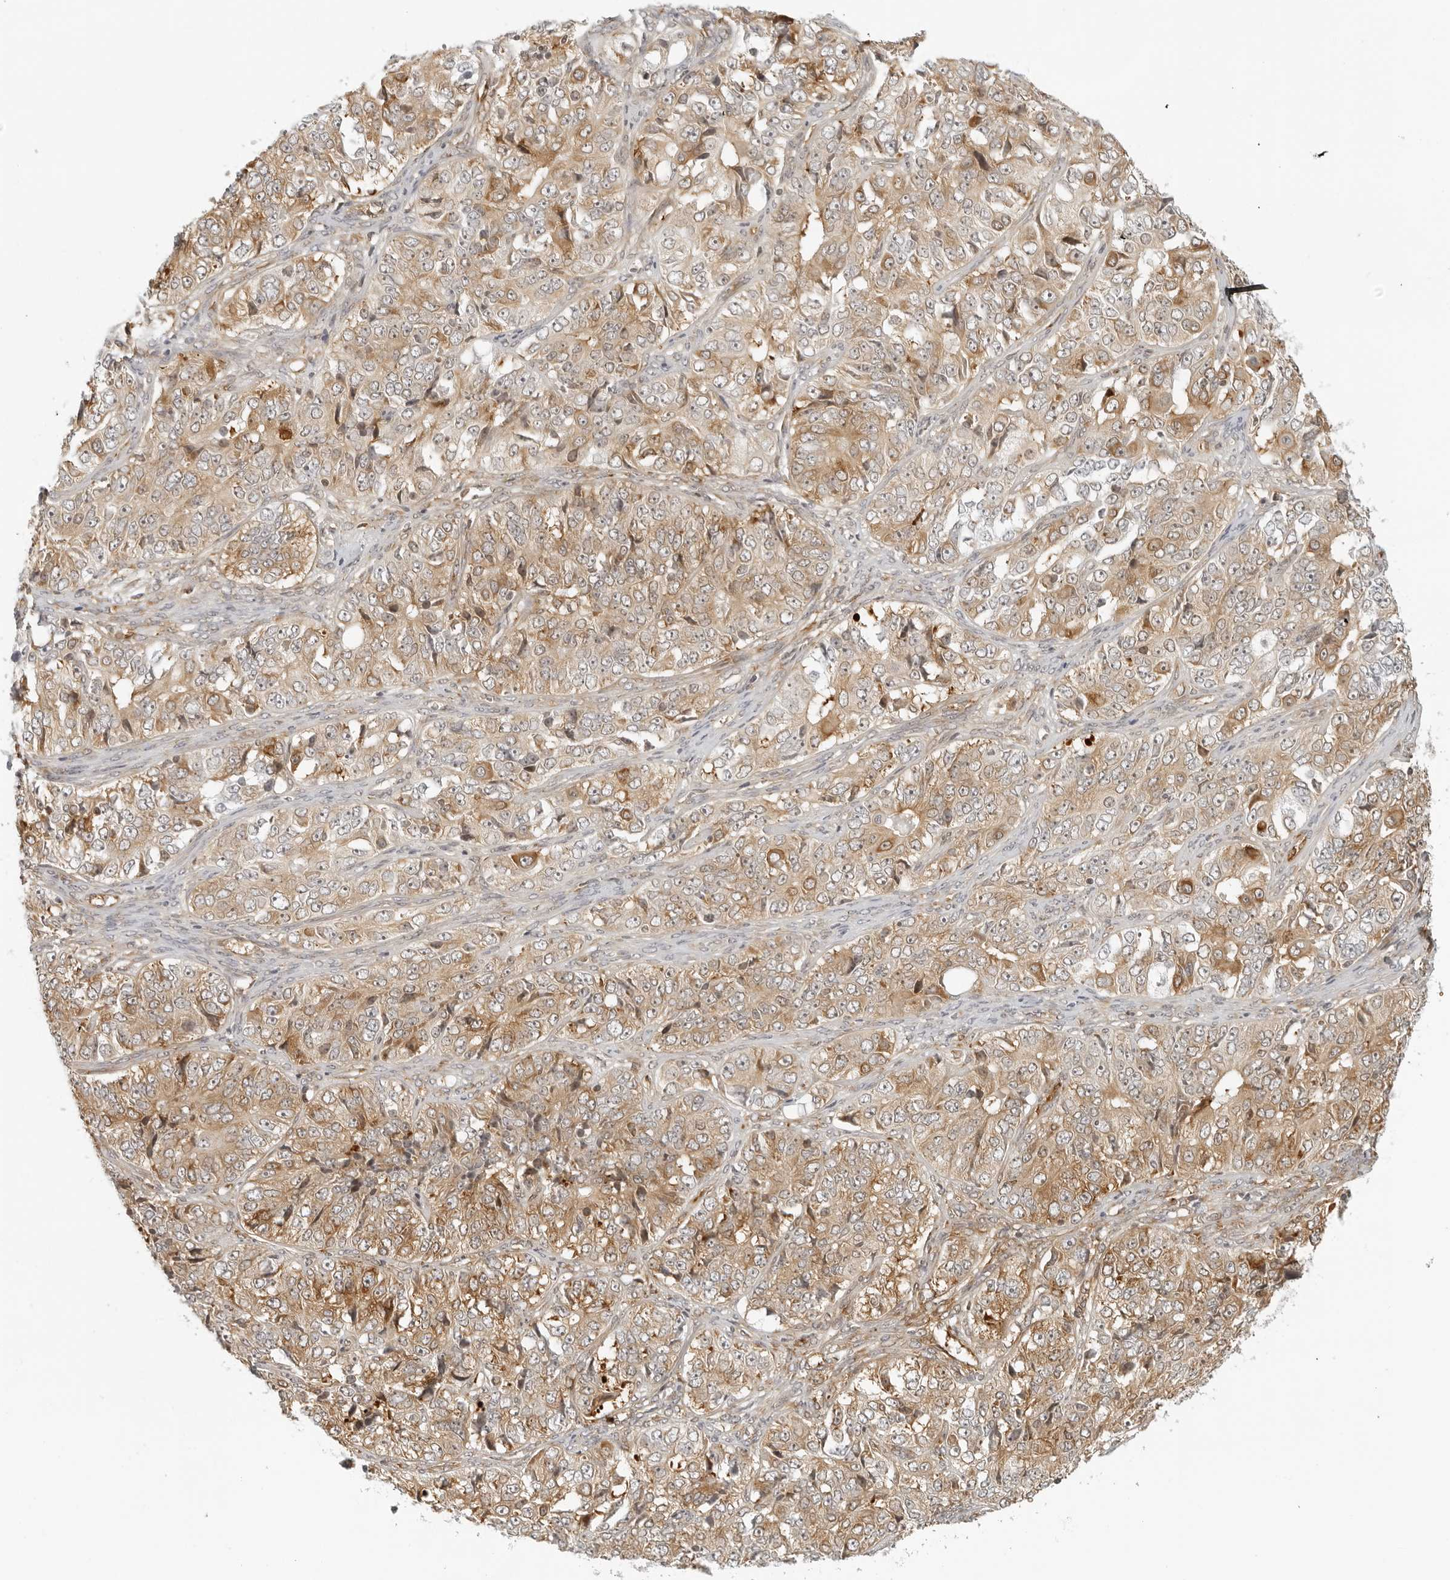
{"staining": {"intensity": "moderate", "quantity": ">75%", "location": "cytoplasmic/membranous"}, "tissue": "ovarian cancer", "cell_type": "Tumor cells", "image_type": "cancer", "snomed": [{"axis": "morphology", "description": "Carcinoma, endometroid"}, {"axis": "topography", "description": "Ovary"}], "caption": "IHC image of human ovarian endometroid carcinoma stained for a protein (brown), which displays medium levels of moderate cytoplasmic/membranous staining in approximately >75% of tumor cells.", "gene": "EIF4G1", "patient": {"sex": "female", "age": 51}}